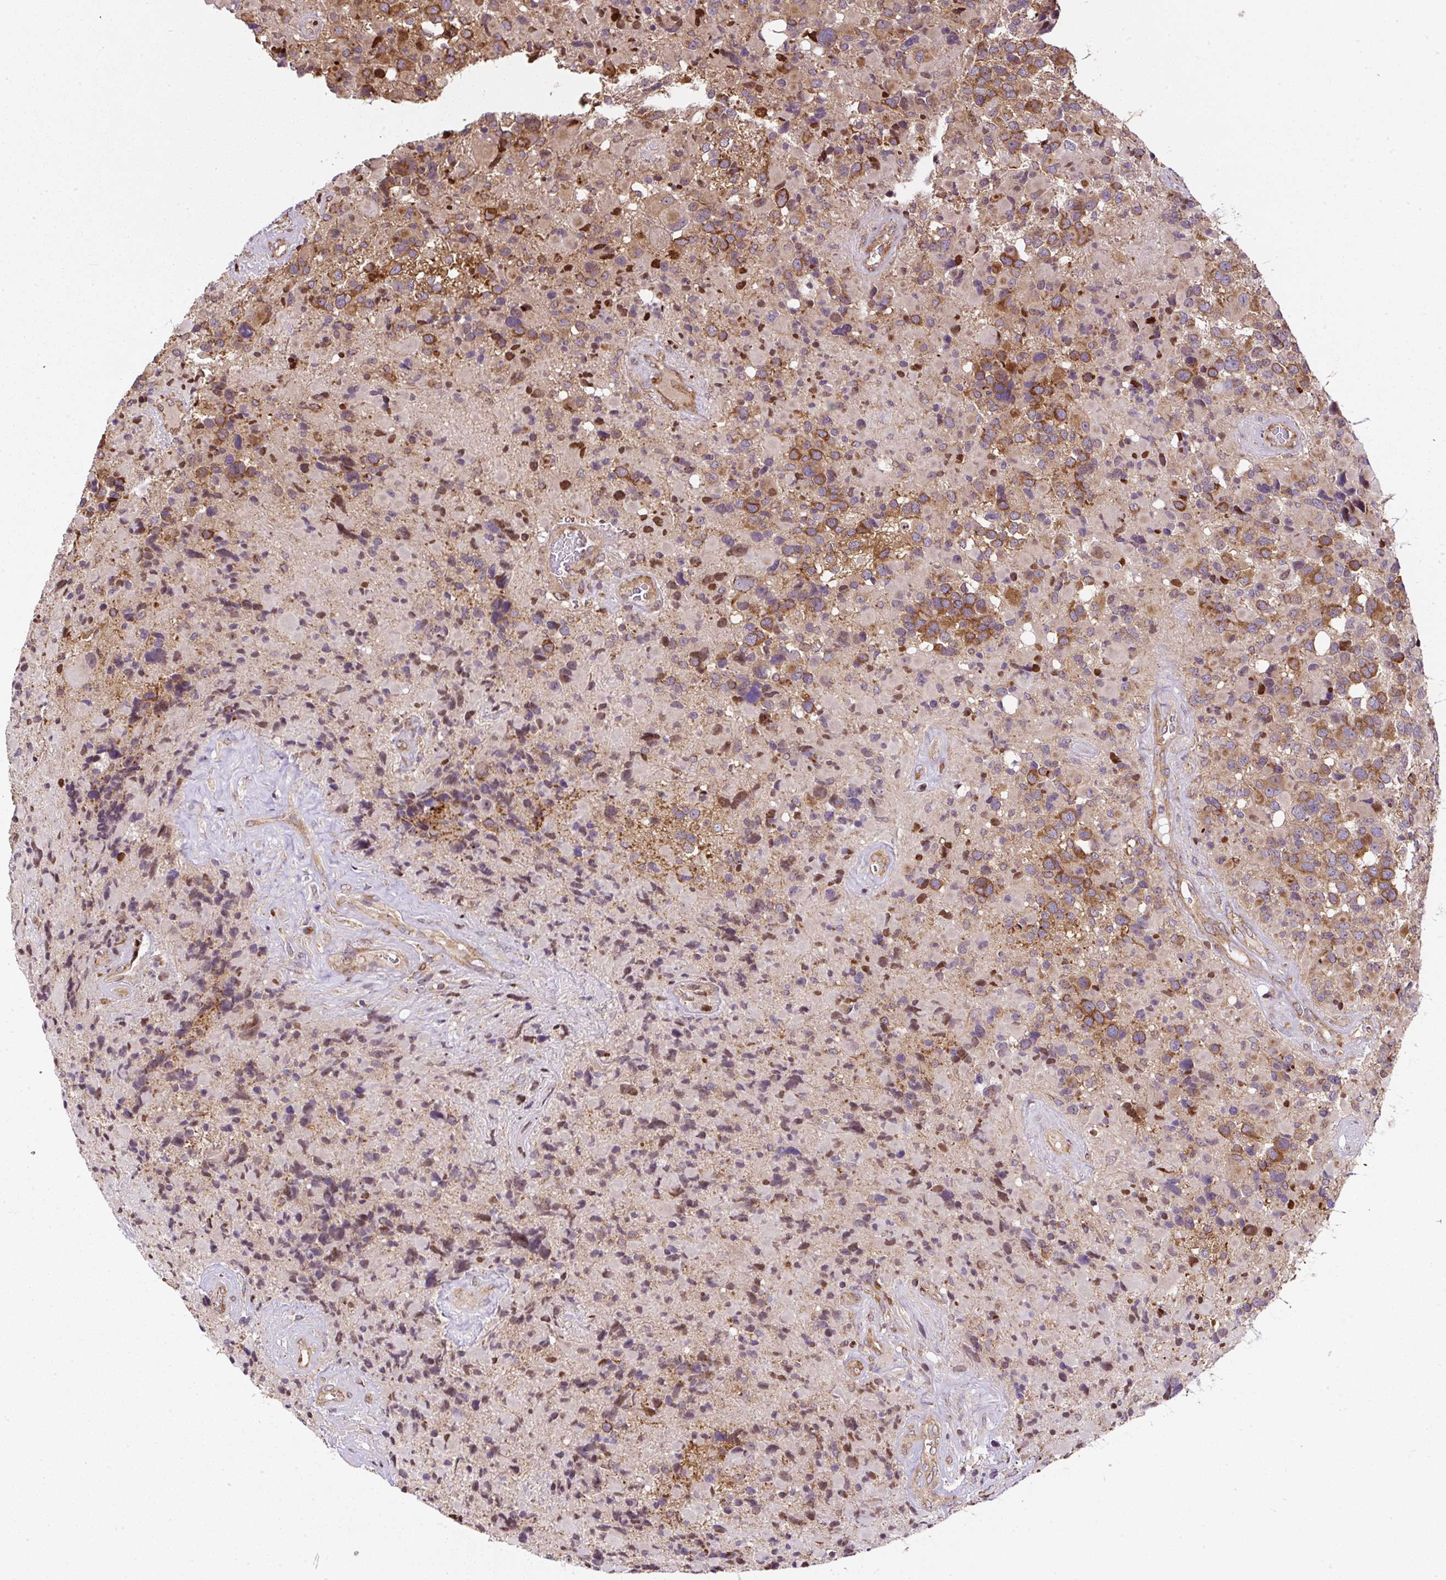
{"staining": {"intensity": "moderate", "quantity": ">75%", "location": "cytoplasmic/membranous"}, "tissue": "glioma", "cell_type": "Tumor cells", "image_type": "cancer", "snomed": [{"axis": "morphology", "description": "Glioma, malignant, High grade"}, {"axis": "topography", "description": "Brain"}], "caption": "Immunohistochemistry (IHC) photomicrograph of neoplastic tissue: human malignant high-grade glioma stained using IHC exhibits medium levels of moderate protein expression localized specifically in the cytoplasmic/membranous of tumor cells, appearing as a cytoplasmic/membranous brown color.", "gene": "KDM4E", "patient": {"sex": "female", "age": 40}}